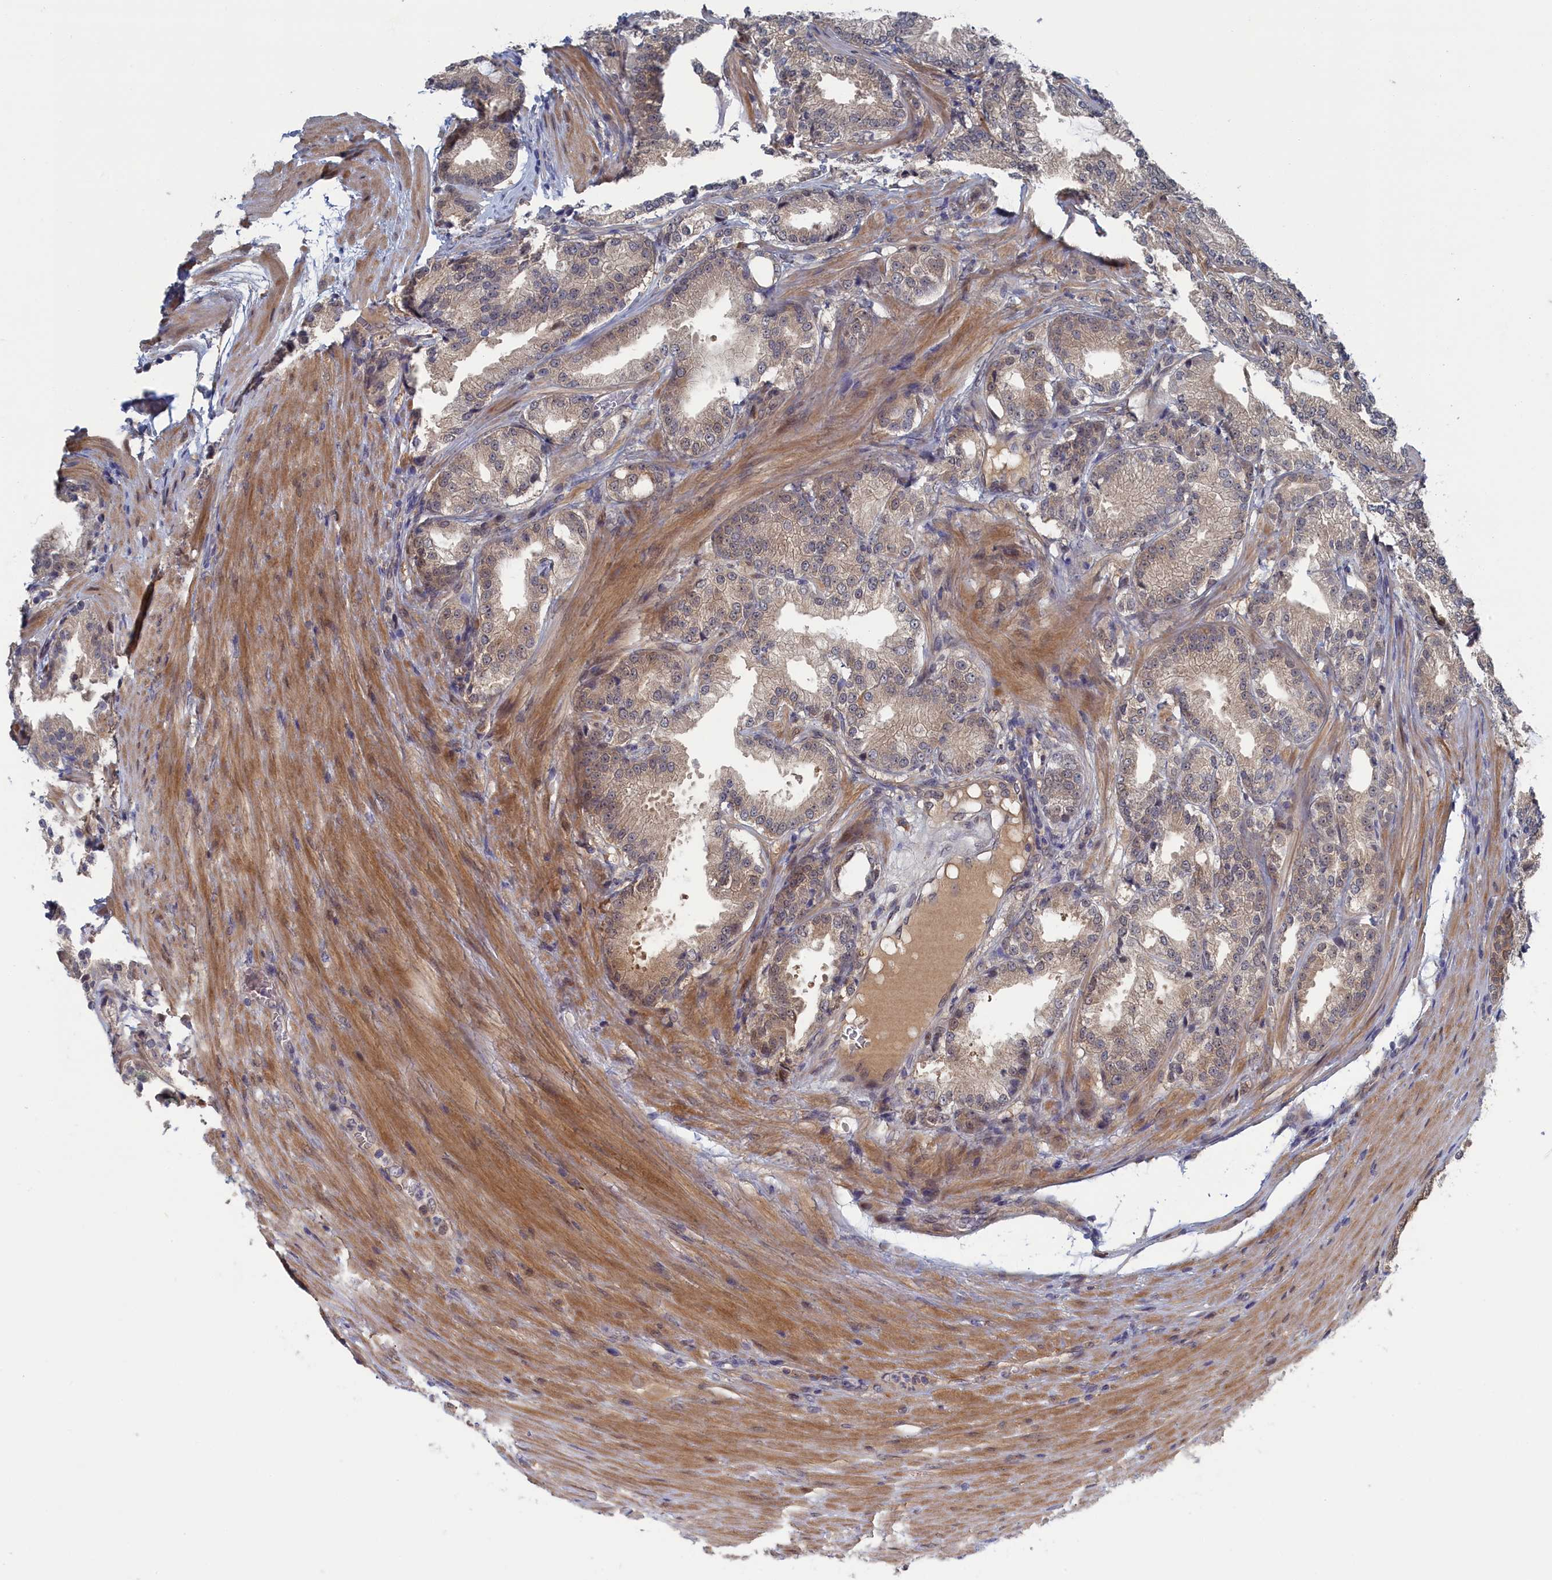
{"staining": {"intensity": "weak", "quantity": "25%-75%", "location": "cytoplasmic/membranous"}, "tissue": "prostate cancer", "cell_type": "Tumor cells", "image_type": "cancer", "snomed": [{"axis": "morphology", "description": "Adenocarcinoma, Low grade"}, {"axis": "topography", "description": "Prostate"}], "caption": "Human low-grade adenocarcinoma (prostate) stained with a protein marker displays weak staining in tumor cells.", "gene": "IRGQ", "patient": {"sex": "male", "age": 59}}